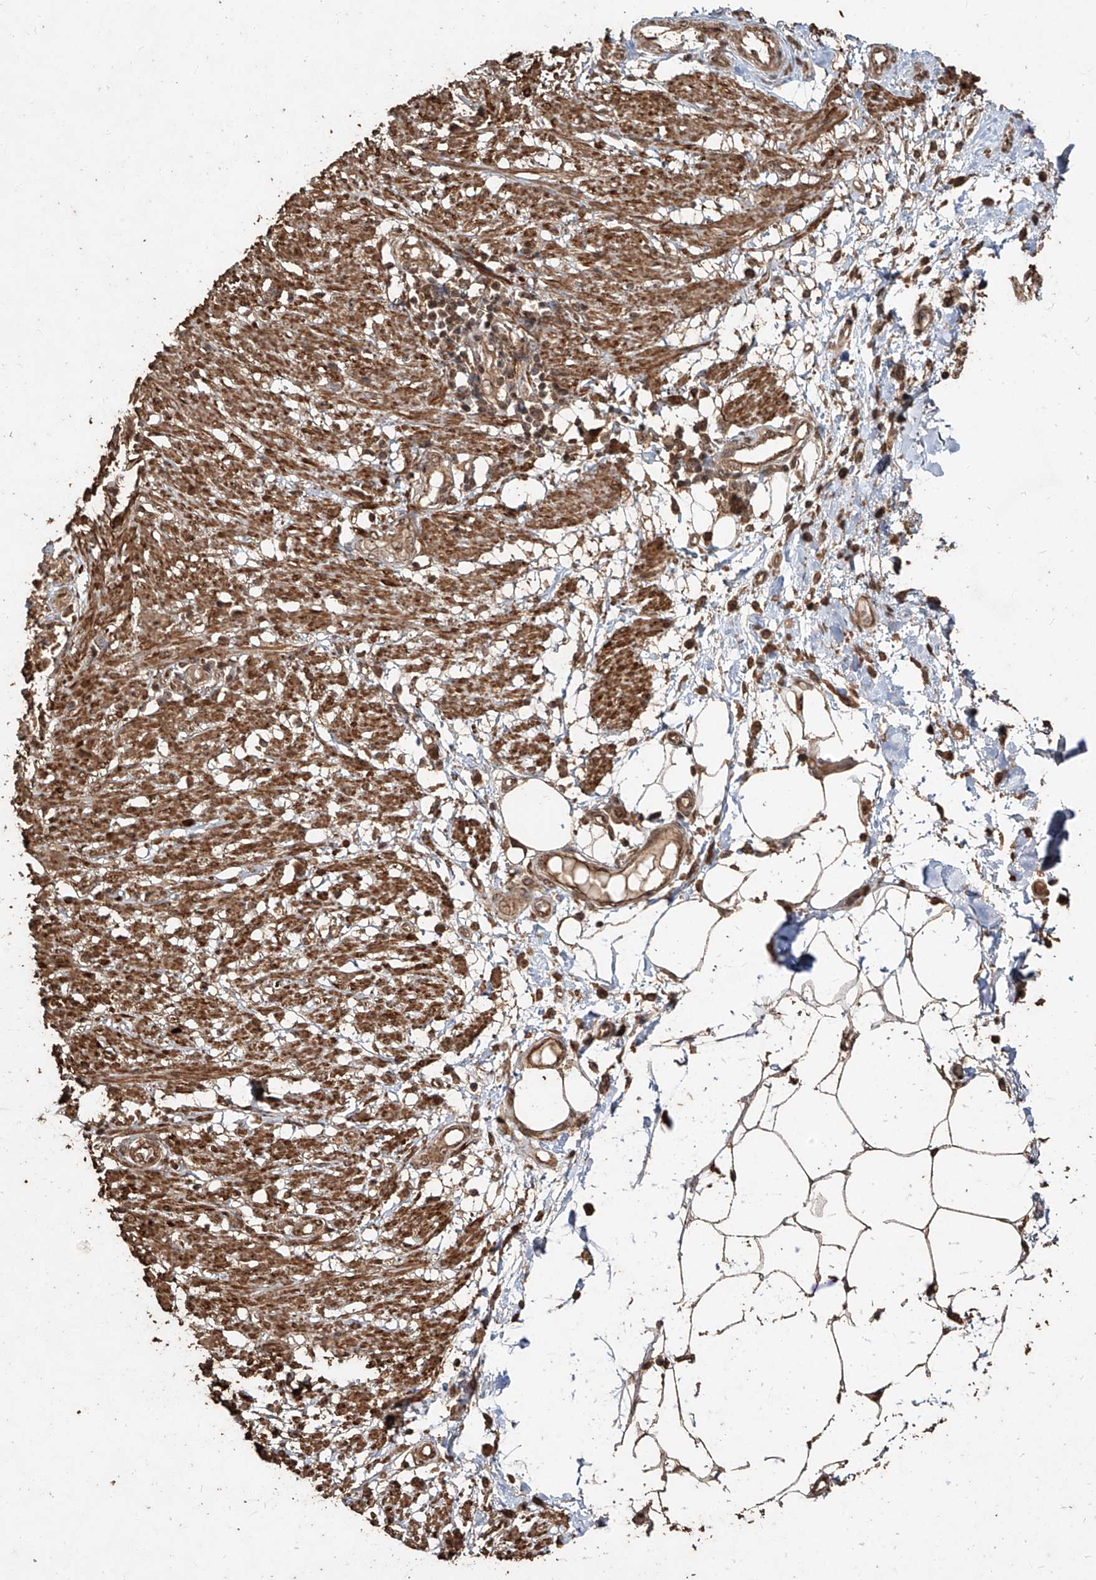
{"staining": {"intensity": "moderate", "quantity": ">75%", "location": "cytoplasmic/membranous,nuclear"}, "tissue": "smooth muscle", "cell_type": "Smooth muscle cells", "image_type": "normal", "snomed": [{"axis": "morphology", "description": "Normal tissue, NOS"}, {"axis": "morphology", "description": "Adenocarcinoma, NOS"}, {"axis": "topography", "description": "Smooth muscle"}, {"axis": "topography", "description": "Colon"}], "caption": "Protein staining displays moderate cytoplasmic/membranous,nuclear expression in about >75% of smooth muscle cells in normal smooth muscle.", "gene": "ZNF660", "patient": {"sex": "male", "age": 14}}